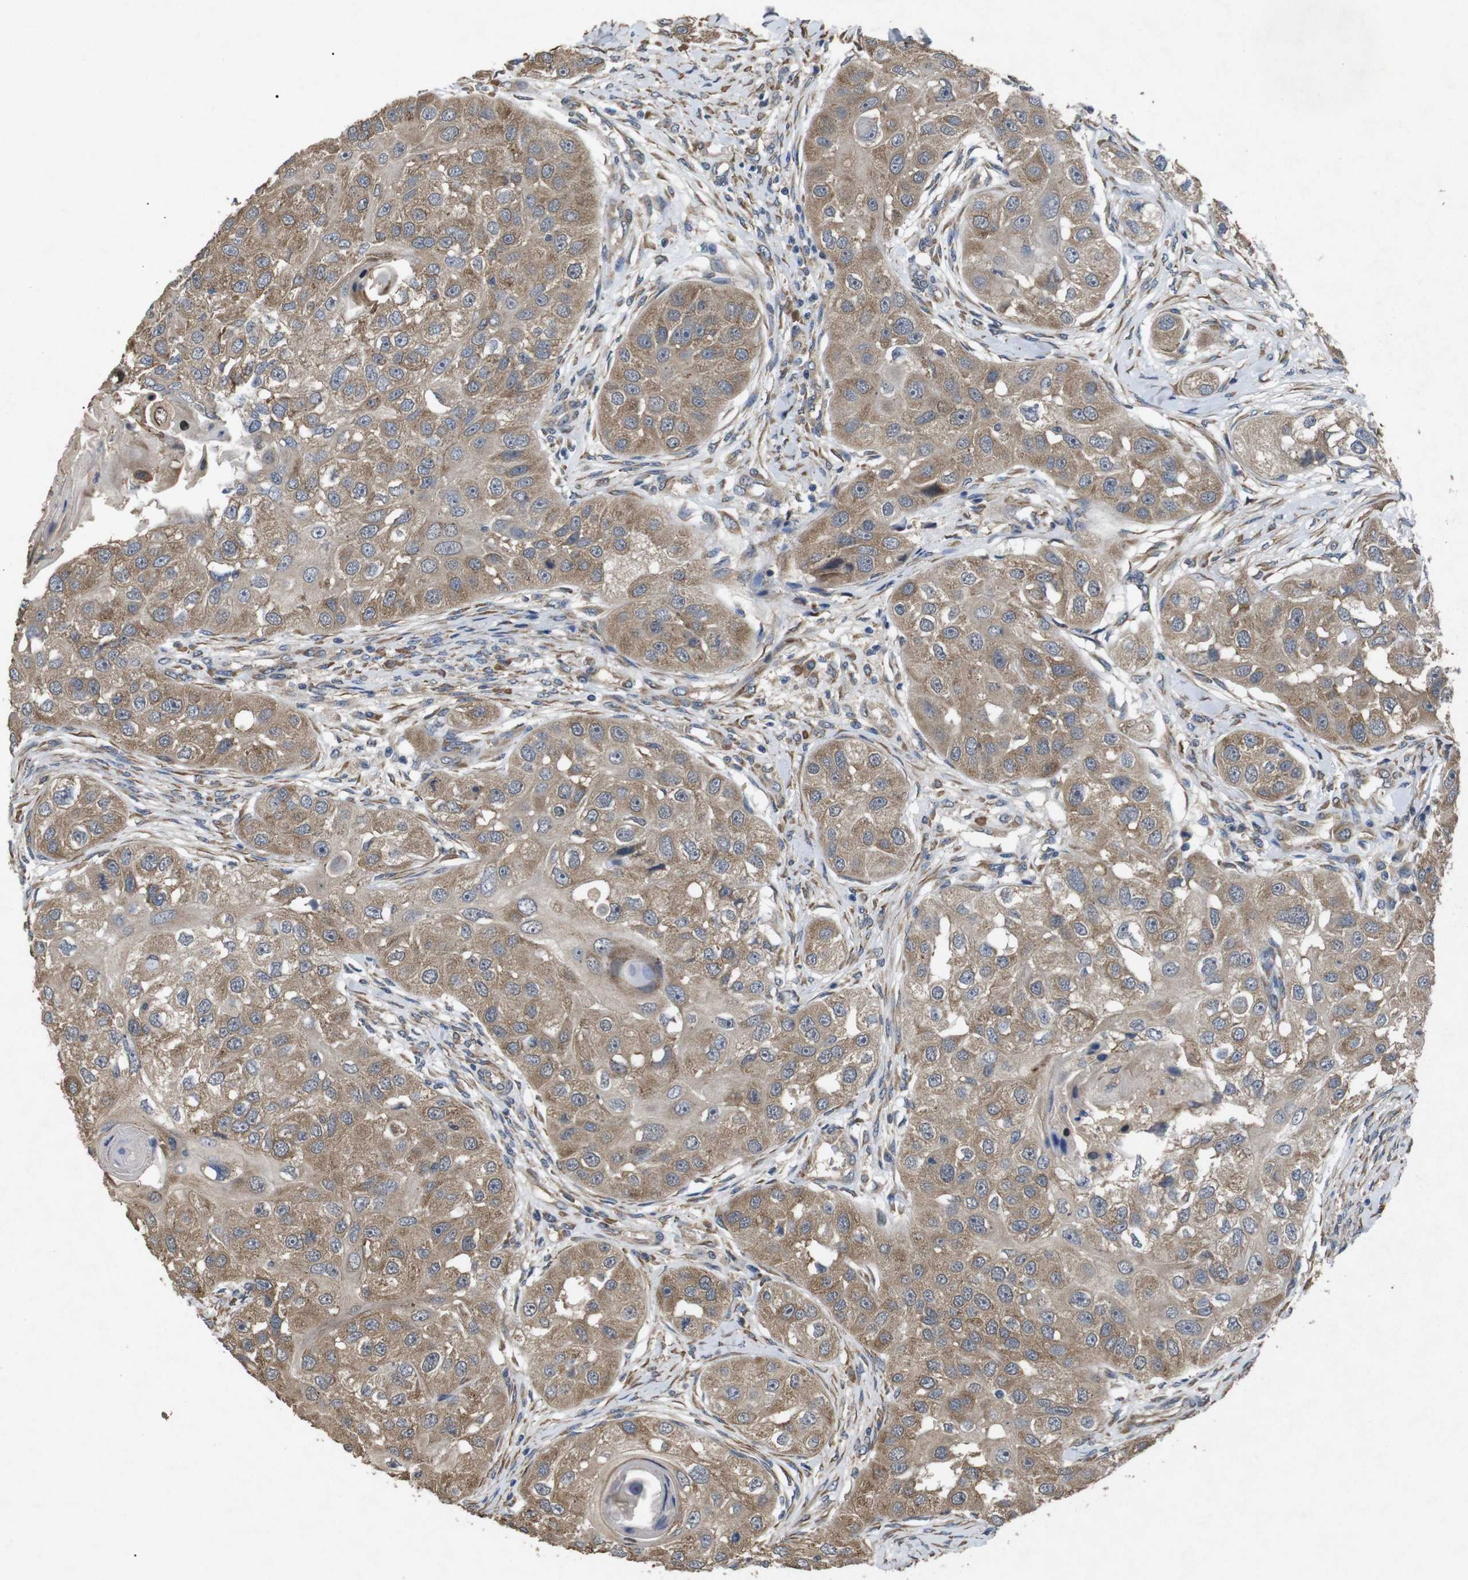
{"staining": {"intensity": "moderate", "quantity": ">75%", "location": "cytoplasmic/membranous"}, "tissue": "head and neck cancer", "cell_type": "Tumor cells", "image_type": "cancer", "snomed": [{"axis": "morphology", "description": "Normal tissue, NOS"}, {"axis": "morphology", "description": "Squamous cell carcinoma, NOS"}, {"axis": "topography", "description": "Skeletal muscle"}, {"axis": "topography", "description": "Head-Neck"}], "caption": "Squamous cell carcinoma (head and neck) tissue displays moderate cytoplasmic/membranous positivity in approximately >75% of tumor cells", "gene": "BNIP3", "patient": {"sex": "male", "age": 51}}